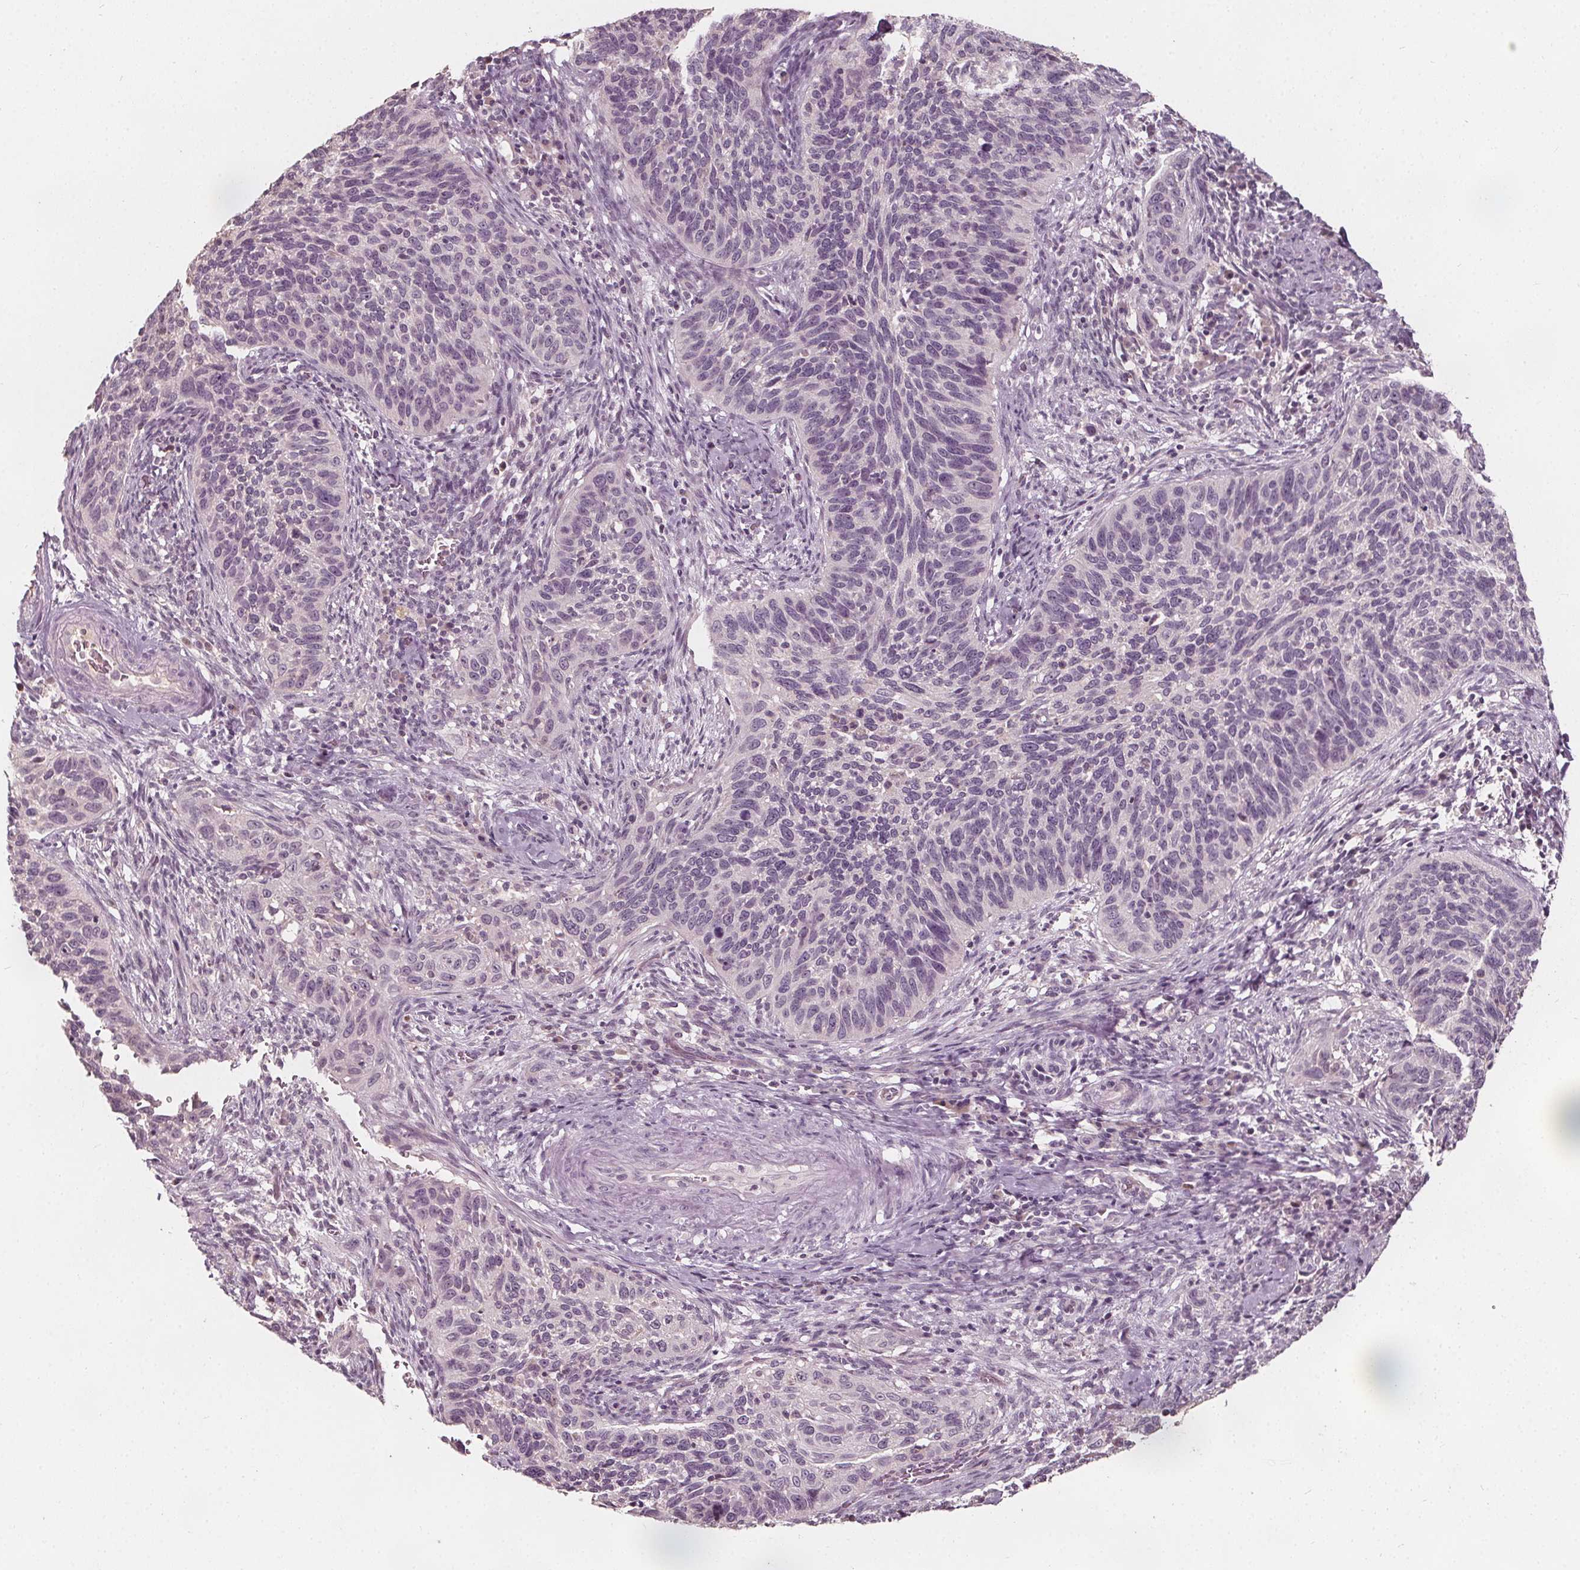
{"staining": {"intensity": "negative", "quantity": "none", "location": "none"}, "tissue": "cervical cancer", "cell_type": "Tumor cells", "image_type": "cancer", "snomed": [{"axis": "morphology", "description": "Squamous cell carcinoma, NOS"}, {"axis": "topography", "description": "Cervix"}], "caption": "This micrograph is of cervical squamous cell carcinoma stained with IHC to label a protein in brown with the nuclei are counter-stained blue. There is no expression in tumor cells.", "gene": "NPC1L1", "patient": {"sex": "female", "age": 51}}